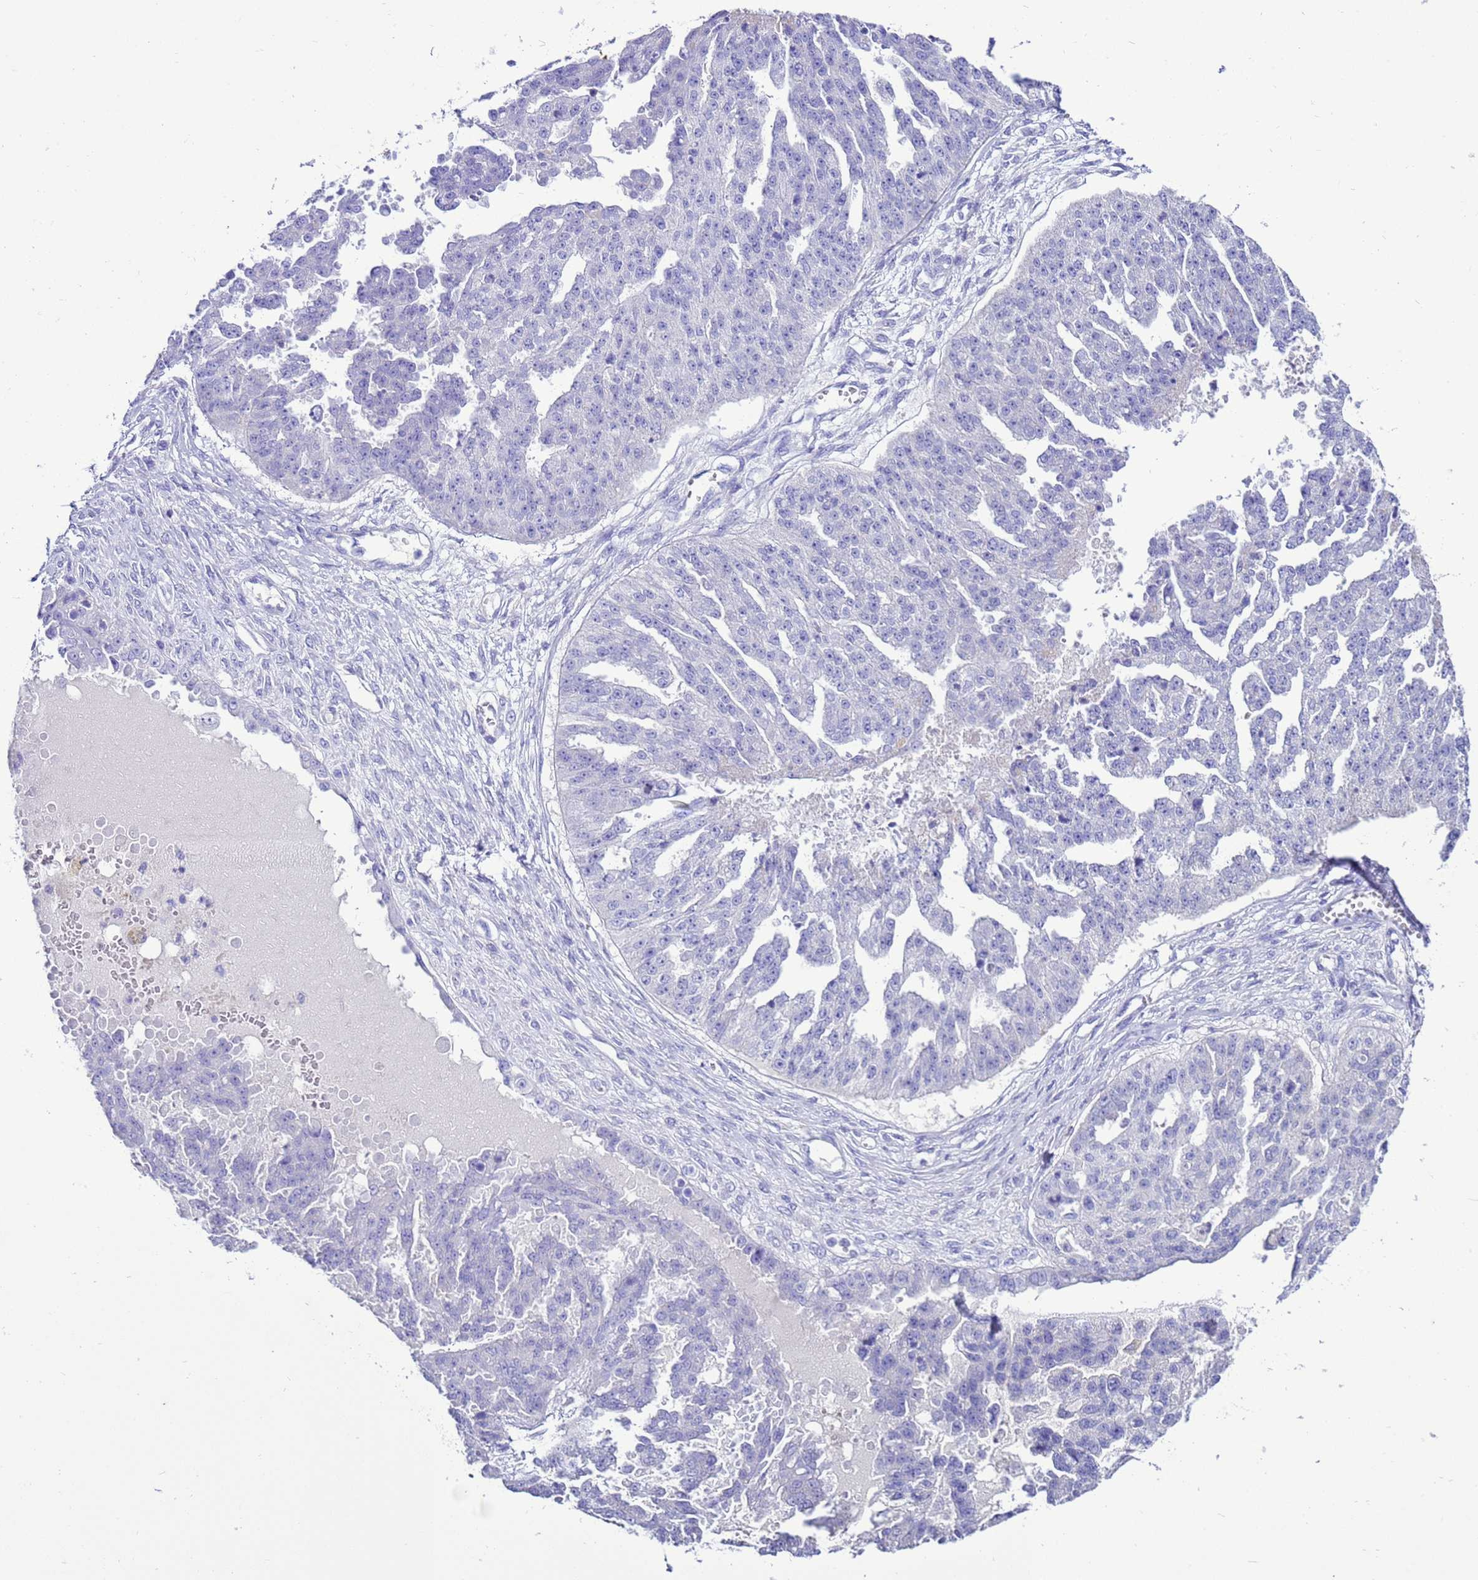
{"staining": {"intensity": "negative", "quantity": "none", "location": "none"}, "tissue": "ovarian cancer", "cell_type": "Tumor cells", "image_type": "cancer", "snomed": [{"axis": "morphology", "description": "Cystadenocarcinoma, serous, NOS"}, {"axis": "topography", "description": "Ovary"}], "caption": "The photomicrograph shows no staining of tumor cells in ovarian cancer.", "gene": "BEST2", "patient": {"sex": "female", "age": 58}}